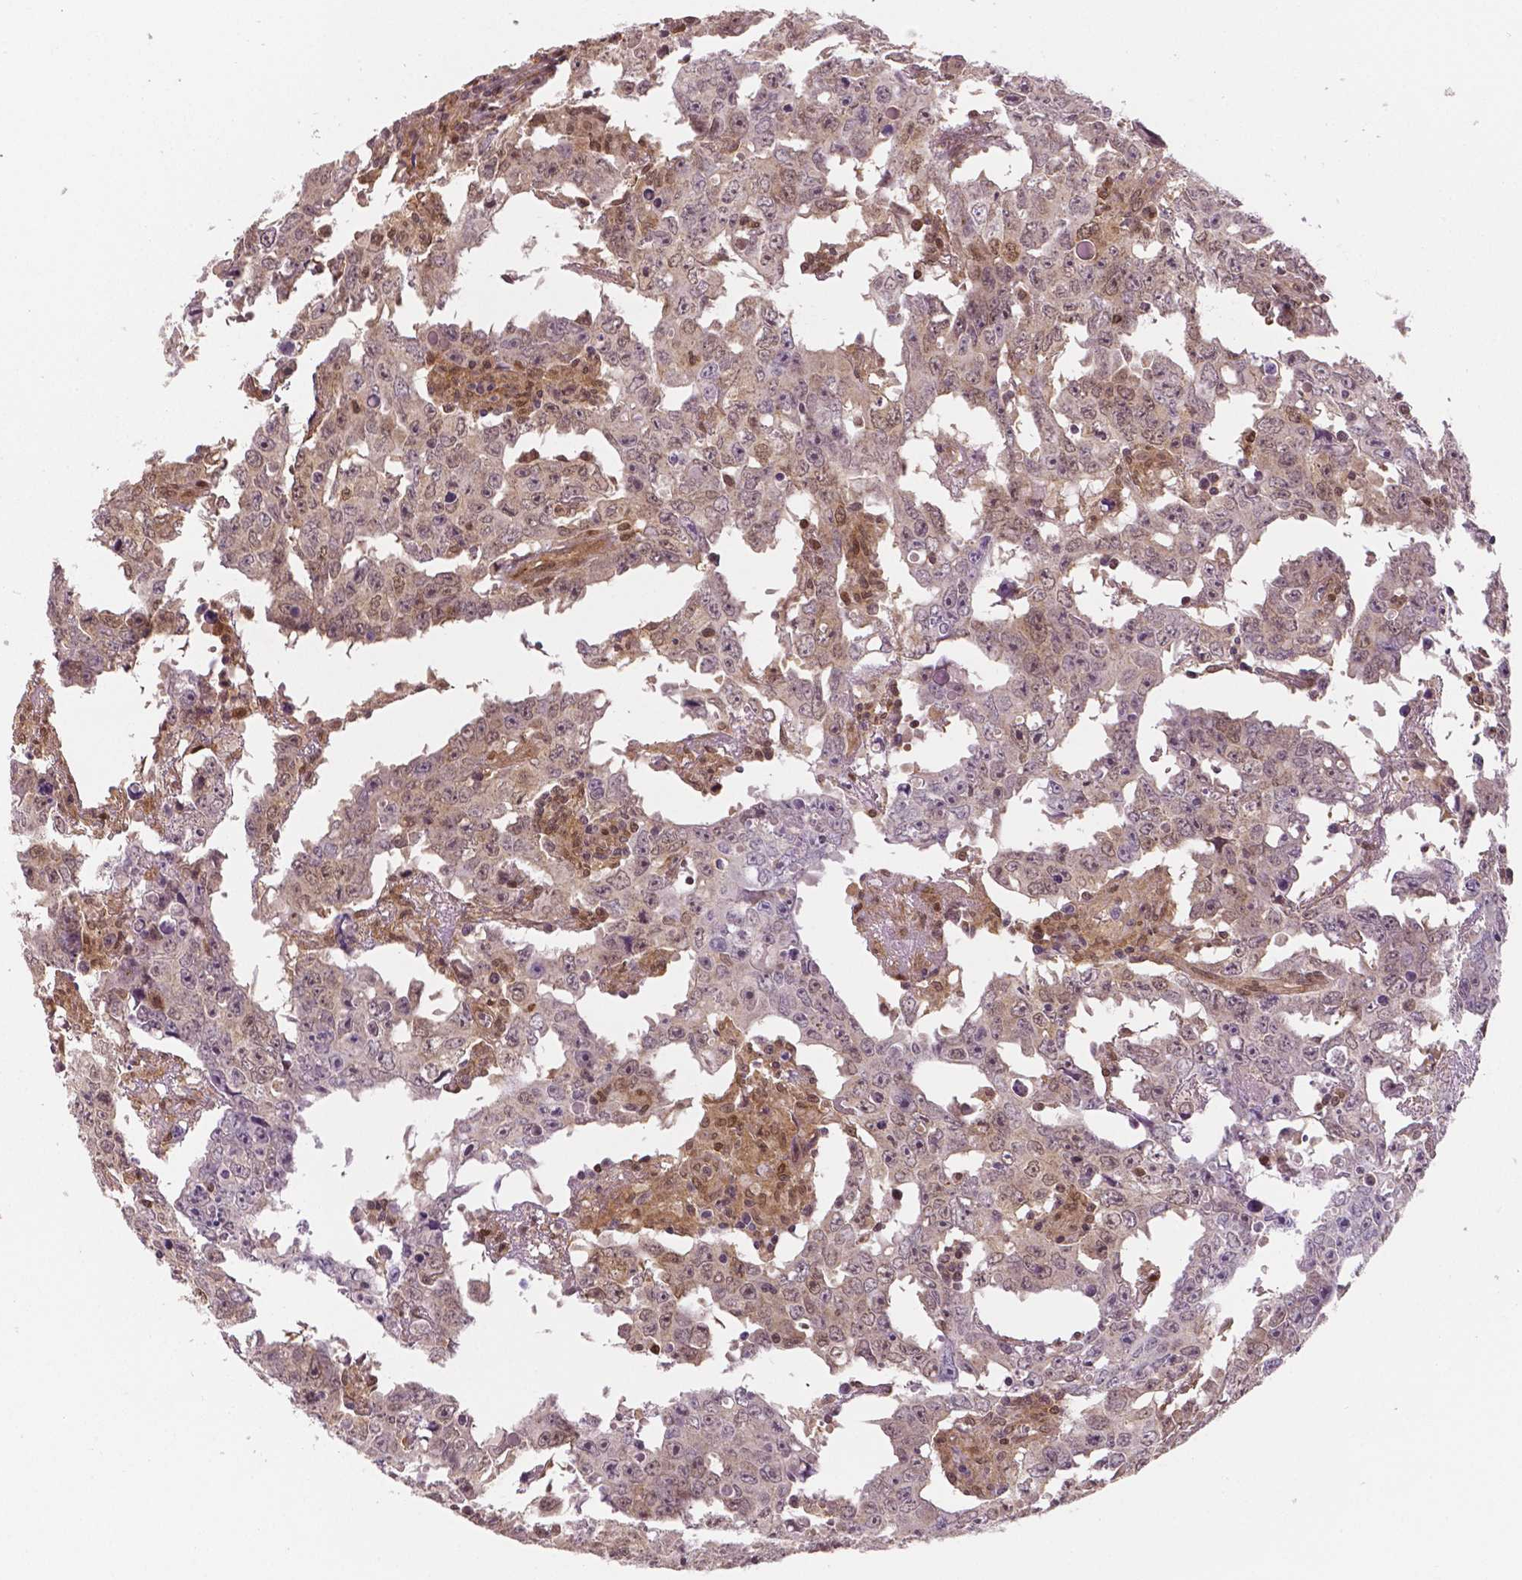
{"staining": {"intensity": "weak", "quantity": "25%-75%", "location": "cytoplasmic/membranous,nuclear"}, "tissue": "testis cancer", "cell_type": "Tumor cells", "image_type": "cancer", "snomed": [{"axis": "morphology", "description": "Carcinoma, Embryonal, NOS"}, {"axis": "topography", "description": "Testis"}], "caption": "IHC photomicrograph of neoplastic tissue: embryonal carcinoma (testis) stained using immunohistochemistry (IHC) shows low levels of weak protein expression localized specifically in the cytoplasmic/membranous and nuclear of tumor cells, appearing as a cytoplasmic/membranous and nuclear brown color.", "gene": "STAT3", "patient": {"sex": "male", "age": 22}}